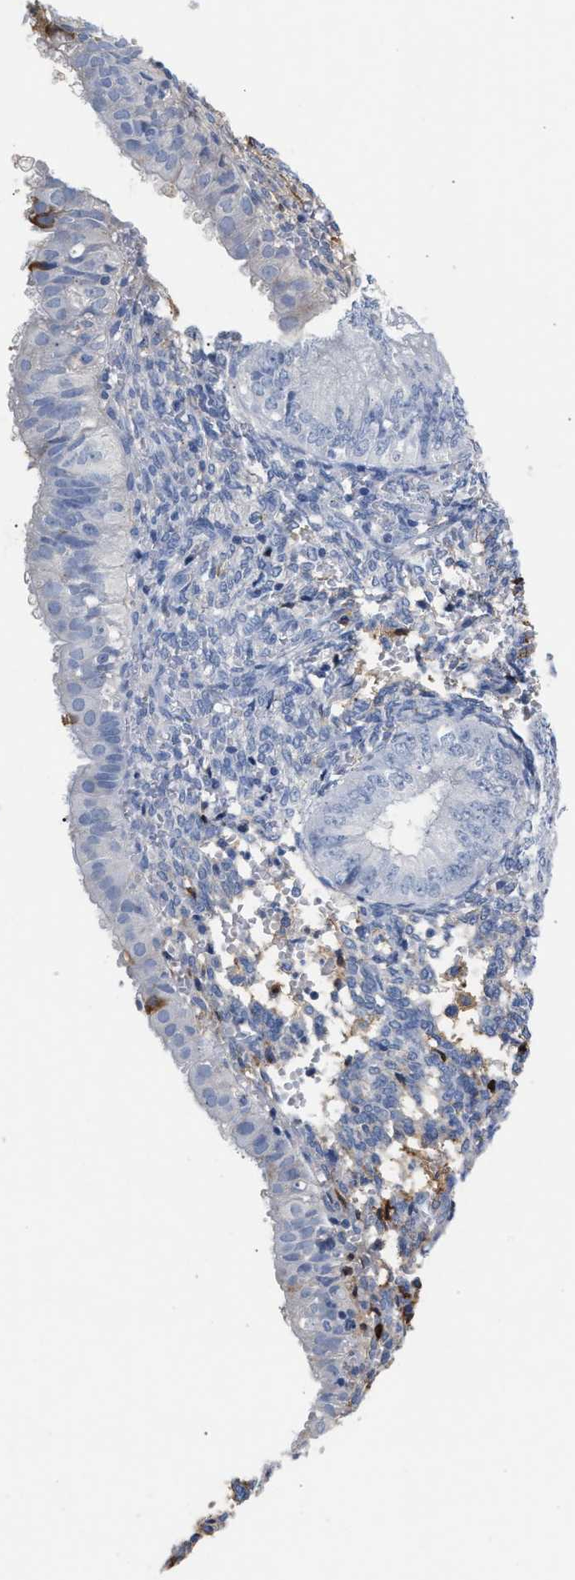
{"staining": {"intensity": "negative", "quantity": "none", "location": "none"}, "tissue": "endometrial cancer", "cell_type": "Tumor cells", "image_type": "cancer", "snomed": [{"axis": "morphology", "description": "Normal tissue, NOS"}, {"axis": "morphology", "description": "Adenocarcinoma, NOS"}, {"axis": "topography", "description": "Endometrium"}], "caption": "DAB immunohistochemical staining of endometrial cancer (adenocarcinoma) displays no significant staining in tumor cells.", "gene": "APOH", "patient": {"sex": "female", "age": 53}}